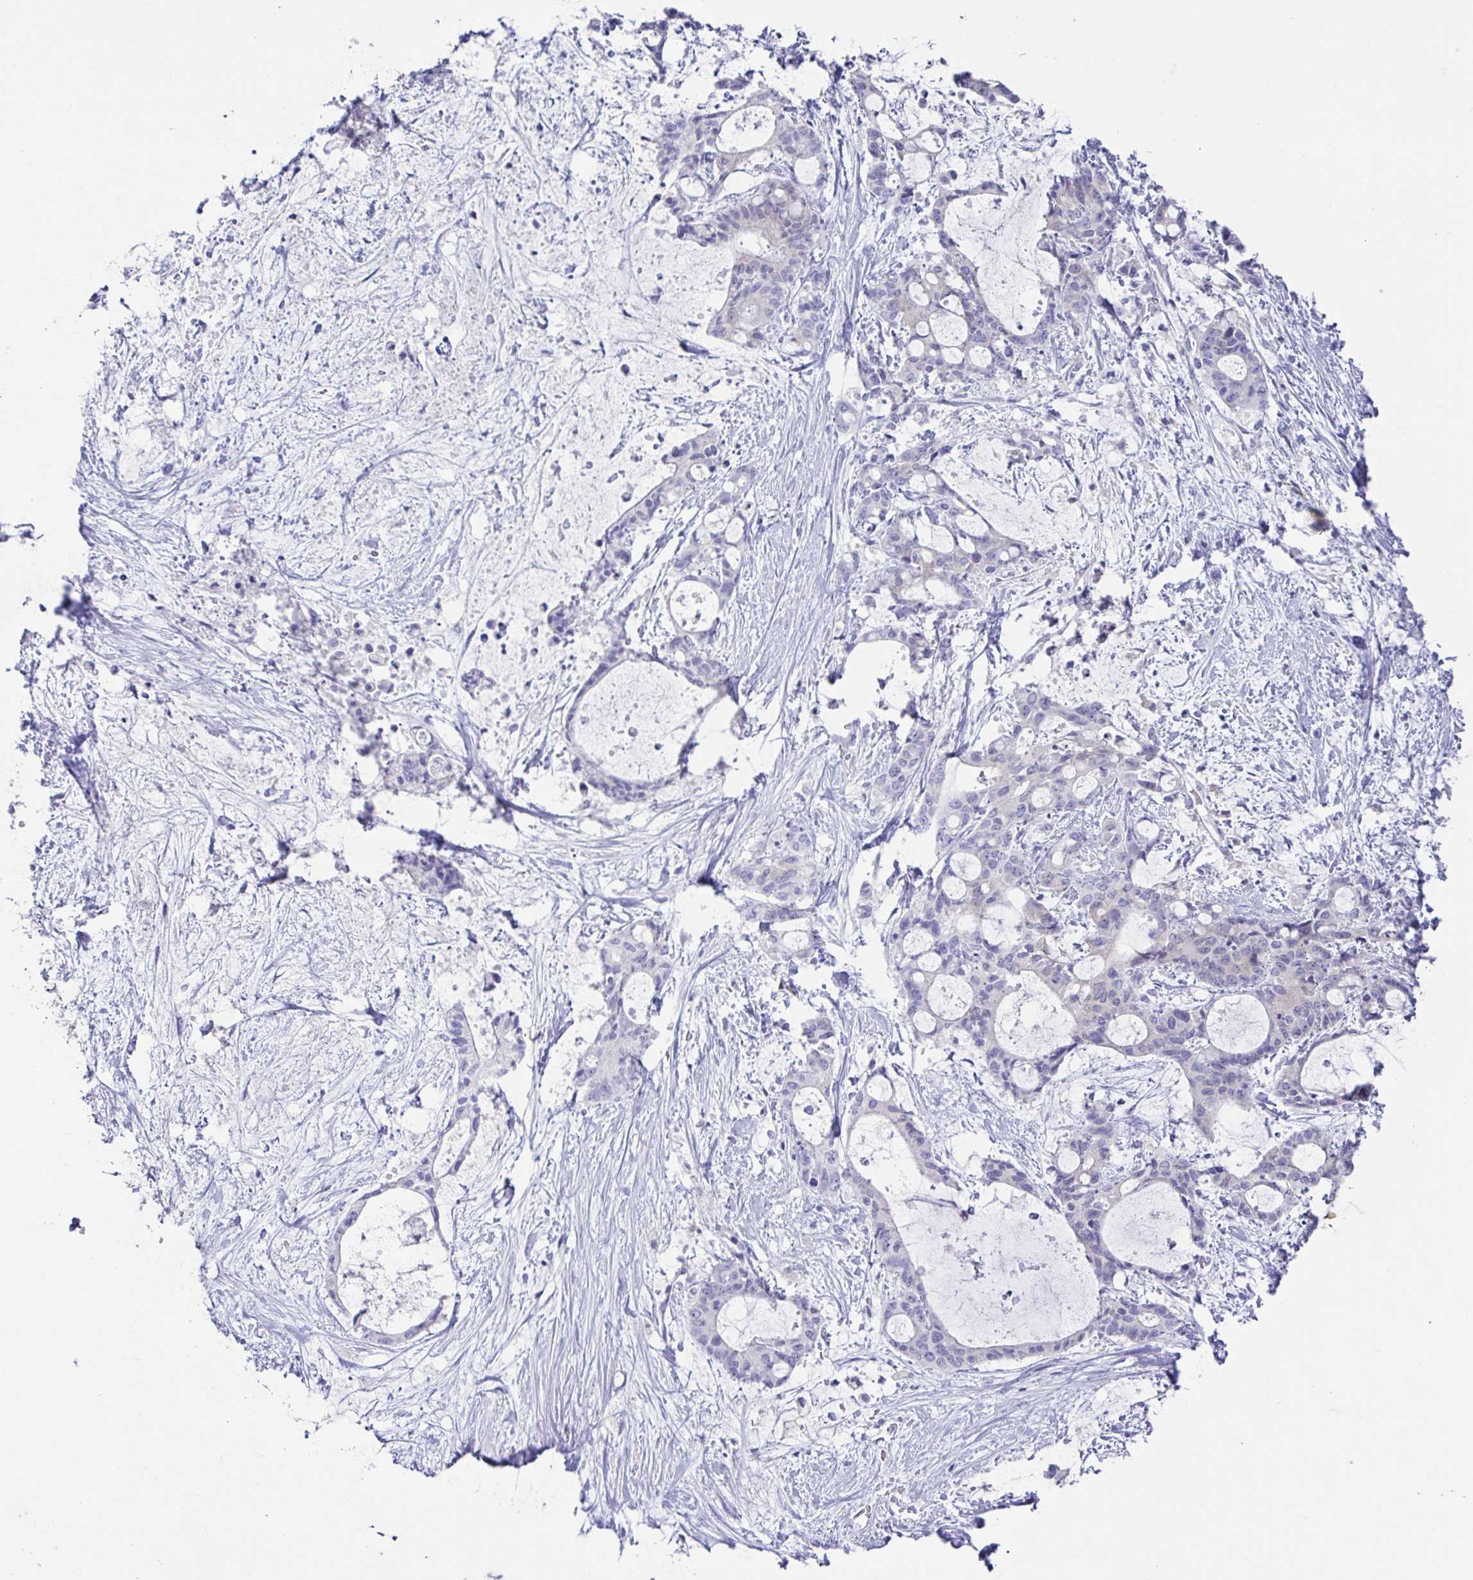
{"staining": {"intensity": "negative", "quantity": "none", "location": "none"}, "tissue": "liver cancer", "cell_type": "Tumor cells", "image_type": "cancer", "snomed": [{"axis": "morphology", "description": "Normal tissue, NOS"}, {"axis": "morphology", "description": "Cholangiocarcinoma"}, {"axis": "topography", "description": "Liver"}, {"axis": "topography", "description": "Peripheral nerve tissue"}], "caption": "Liver cancer was stained to show a protein in brown. There is no significant positivity in tumor cells.", "gene": "RDH11", "patient": {"sex": "female", "age": 73}}